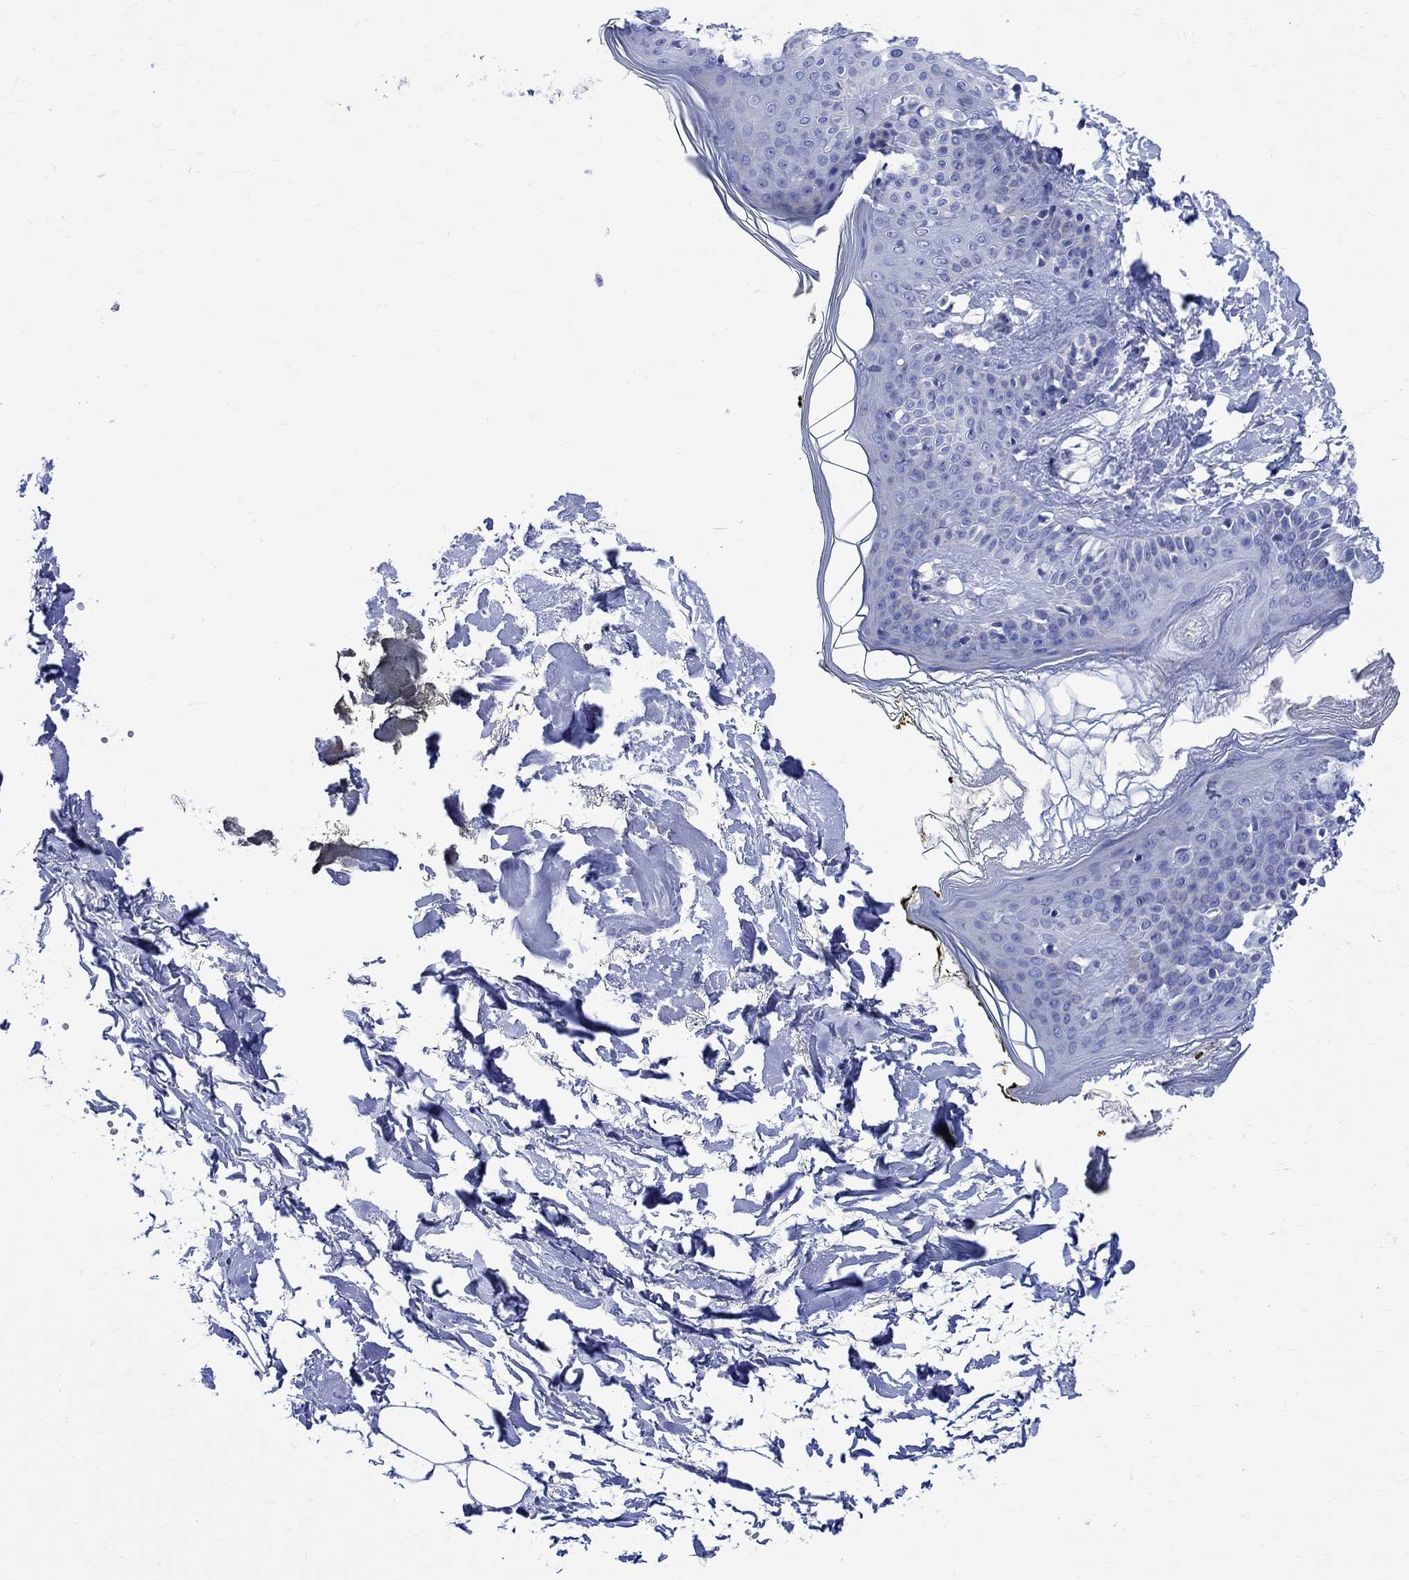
{"staining": {"intensity": "negative", "quantity": "none", "location": "none"}, "tissue": "skin", "cell_type": "Fibroblasts", "image_type": "normal", "snomed": [{"axis": "morphology", "description": "Normal tissue, NOS"}, {"axis": "topography", "description": "Skin"}], "caption": "An image of human skin is negative for staining in fibroblasts. The staining was performed using DAB (3,3'-diaminobenzidine) to visualize the protein expression in brown, while the nuclei were stained in blue with hematoxylin (Magnification: 20x).", "gene": "PARVB", "patient": {"sex": "female", "age": 34}}